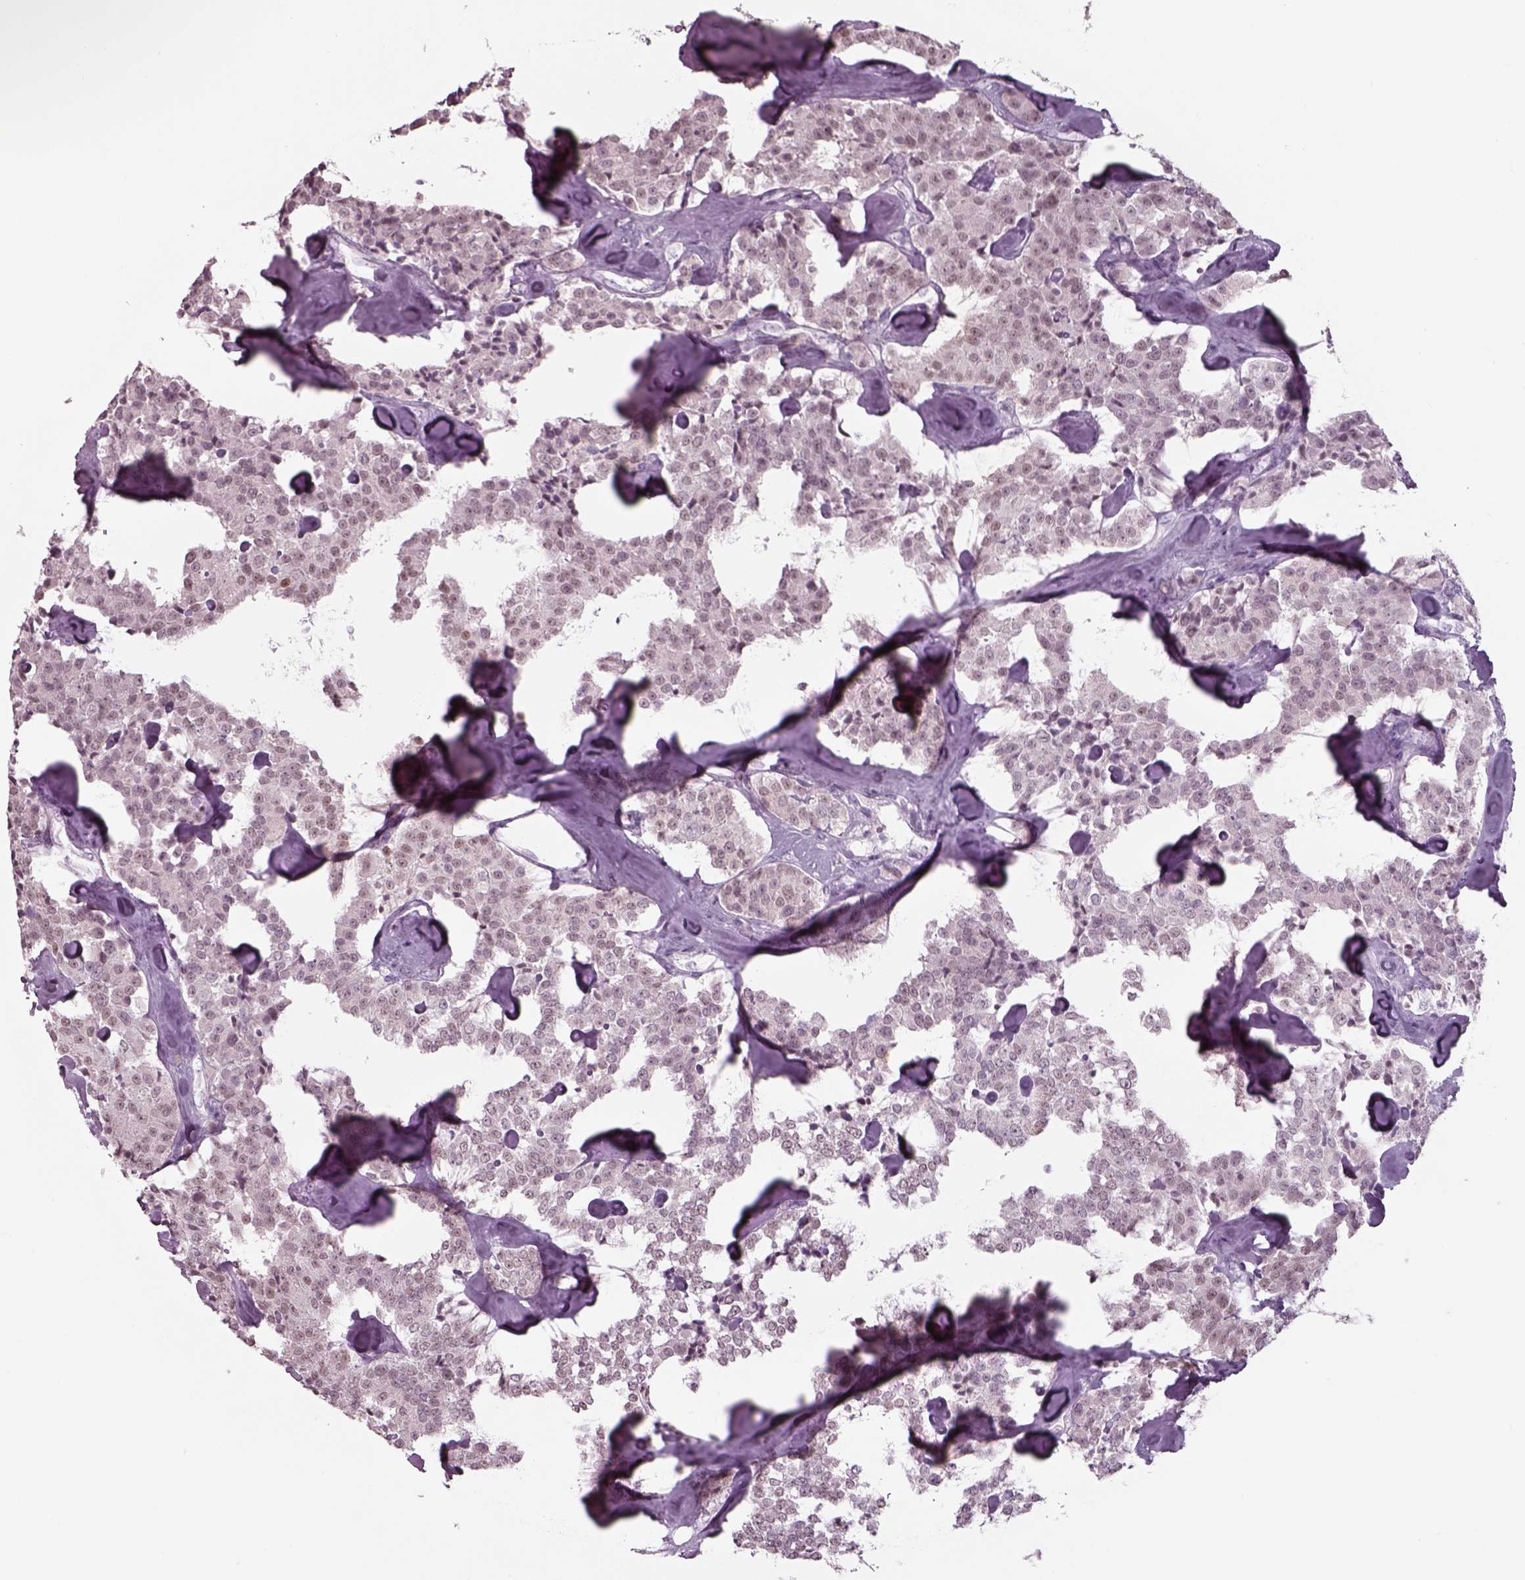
{"staining": {"intensity": "negative", "quantity": "none", "location": "none"}, "tissue": "carcinoid", "cell_type": "Tumor cells", "image_type": "cancer", "snomed": [{"axis": "morphology", "description": "Carcinoid, malignant, NOS"}, {"axis": "topography", "description": "Pancreas"}], "caption": "High power microscopy image of an immunohistochemistry (IHC) micrograph of carcinoid, revealing no significant staining in tumor cells.", "gene": "SEPTIN14", "patient": {"sex": "male", "age": 41}}